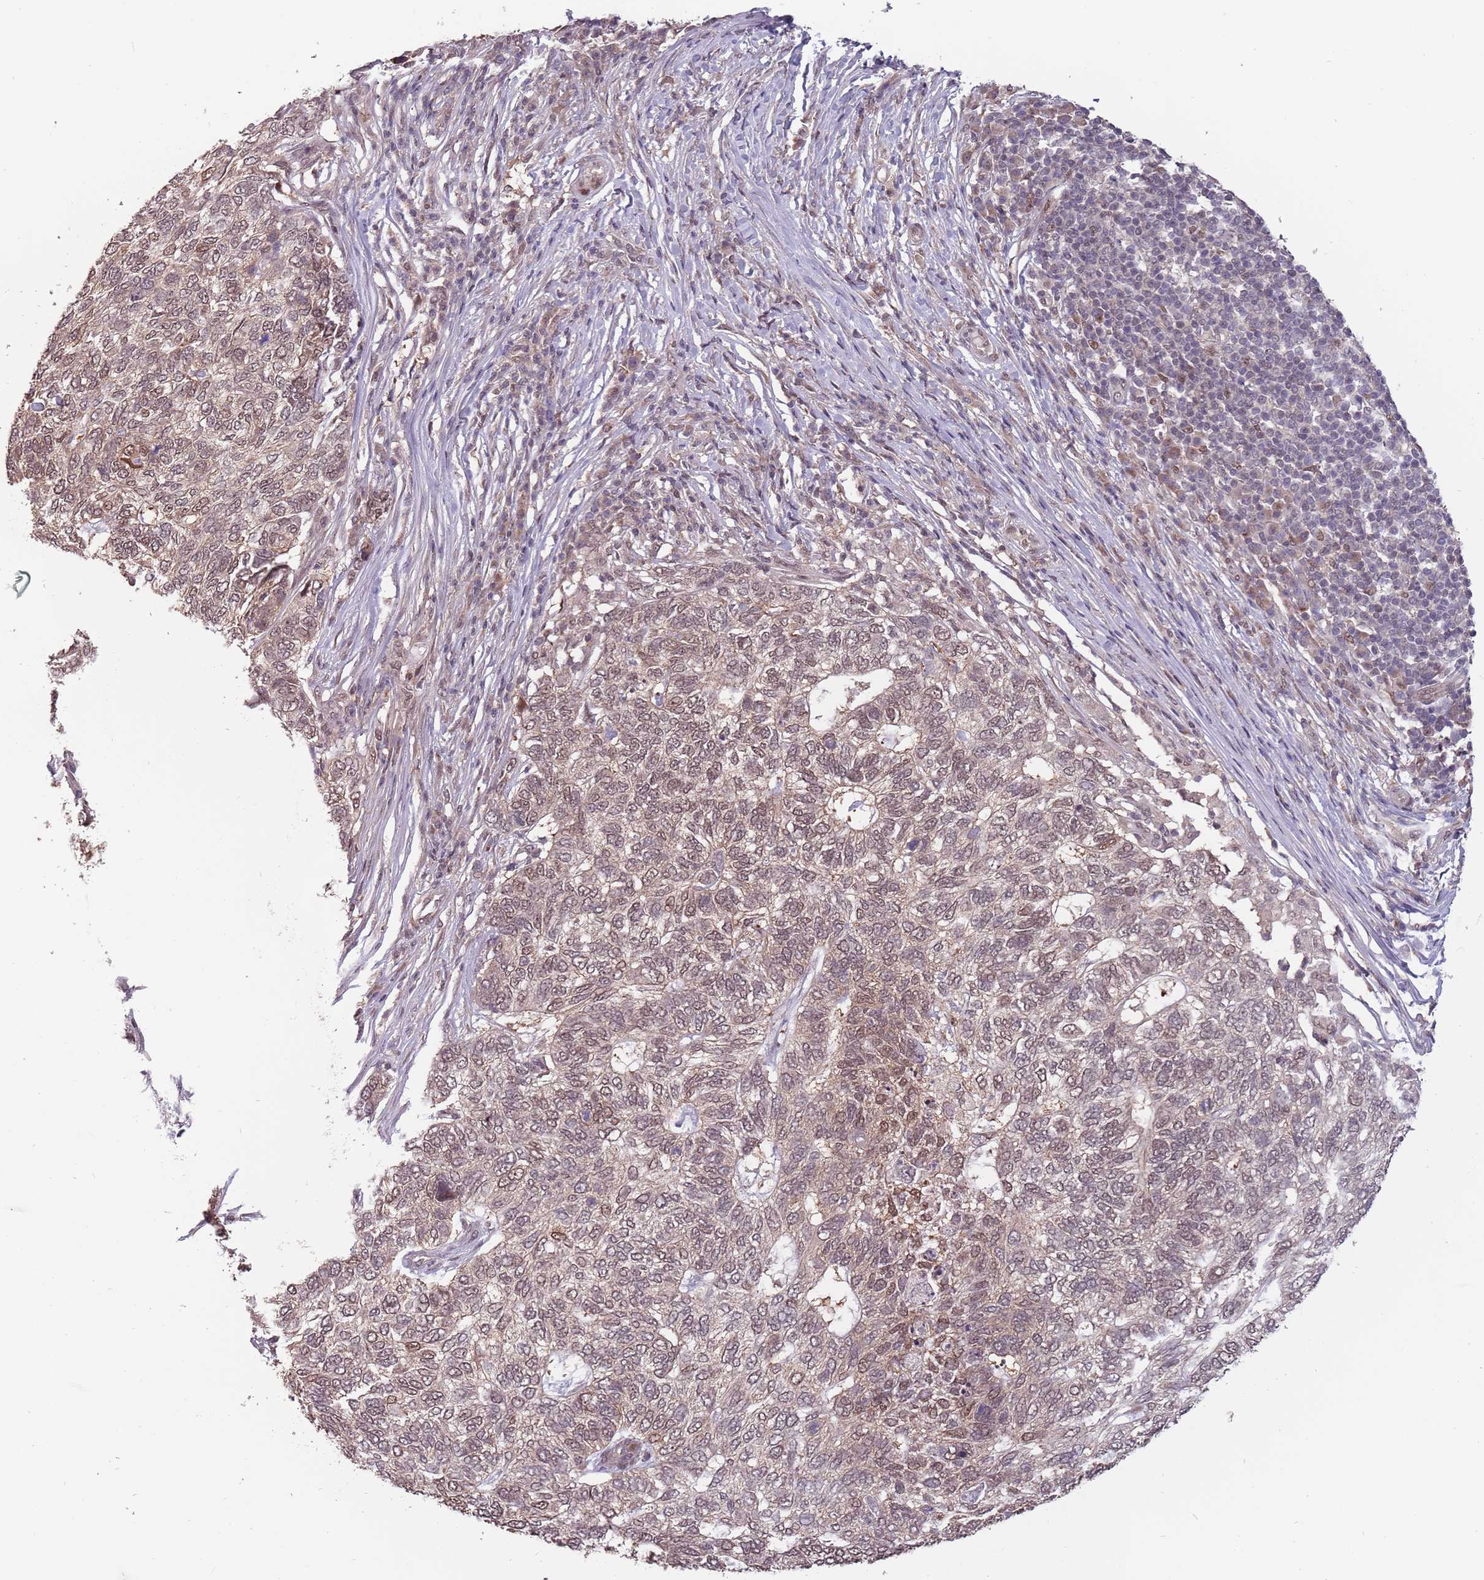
{"staining": {"intensity": "weak", "quantity": ">75%", "location": "nuclear"}, "tissue": "skin cancer", "cell_type": "Tumor cells", "image_type": "cancer", "snomed": [{"axis": "morphology", "description": "Basal cell carcinoma"}, {"axis": "topography", "description": "Skin"}], "caption": "Human skin cancer stained for a protein (brown) exhibits weak nuclear positive positivity in about >75% of tumor cells.", "gene": "ZBTB5", "patient": {"sex": "female", "age": 65}}